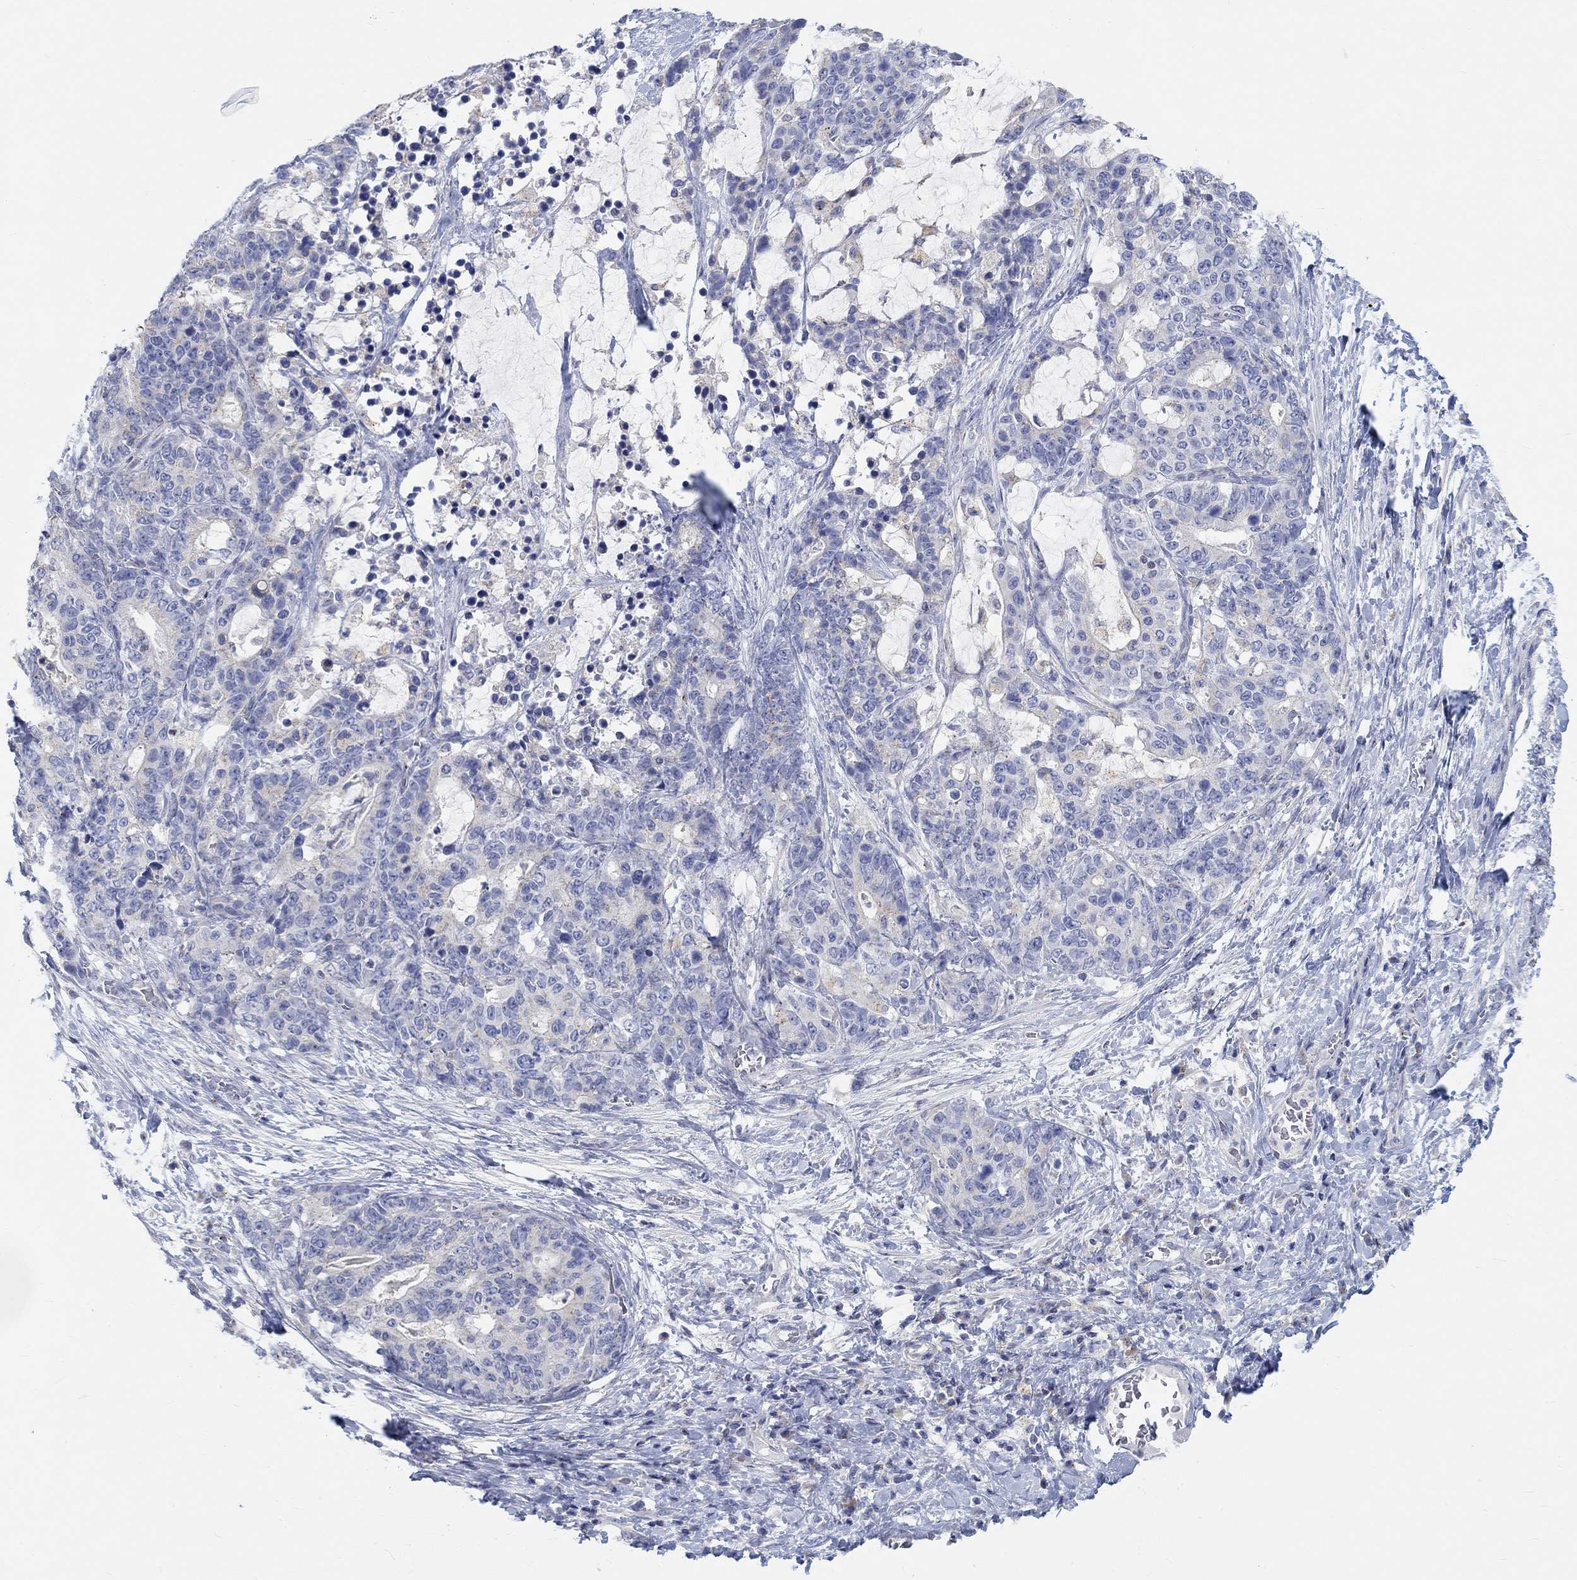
{"staining": {"intensity": "negative", "quantity": "none", "location": "none"}, "tissue": "stomach cancer", "cell_type": "Tumor cells", "image_type": "cancer", "snomed": [{"axis": "morphology", "description": "Normal tissue, NOS"}, {"axis": "morphology", "description": "Adenocarcinoma, NOS"}, {"axis": "topography", "description": "Stomach"}], "caption": "High magnification brightfield microscopy of adenocarcinoma (stomach) stained with DAB (3,3'-diaminobenzidine) (brown) and counterstained with hematoxylin (blue): tumor cells show no significant positivity.", "gene": "NAV3", "patient": {"sex": "female", "age": 64}}